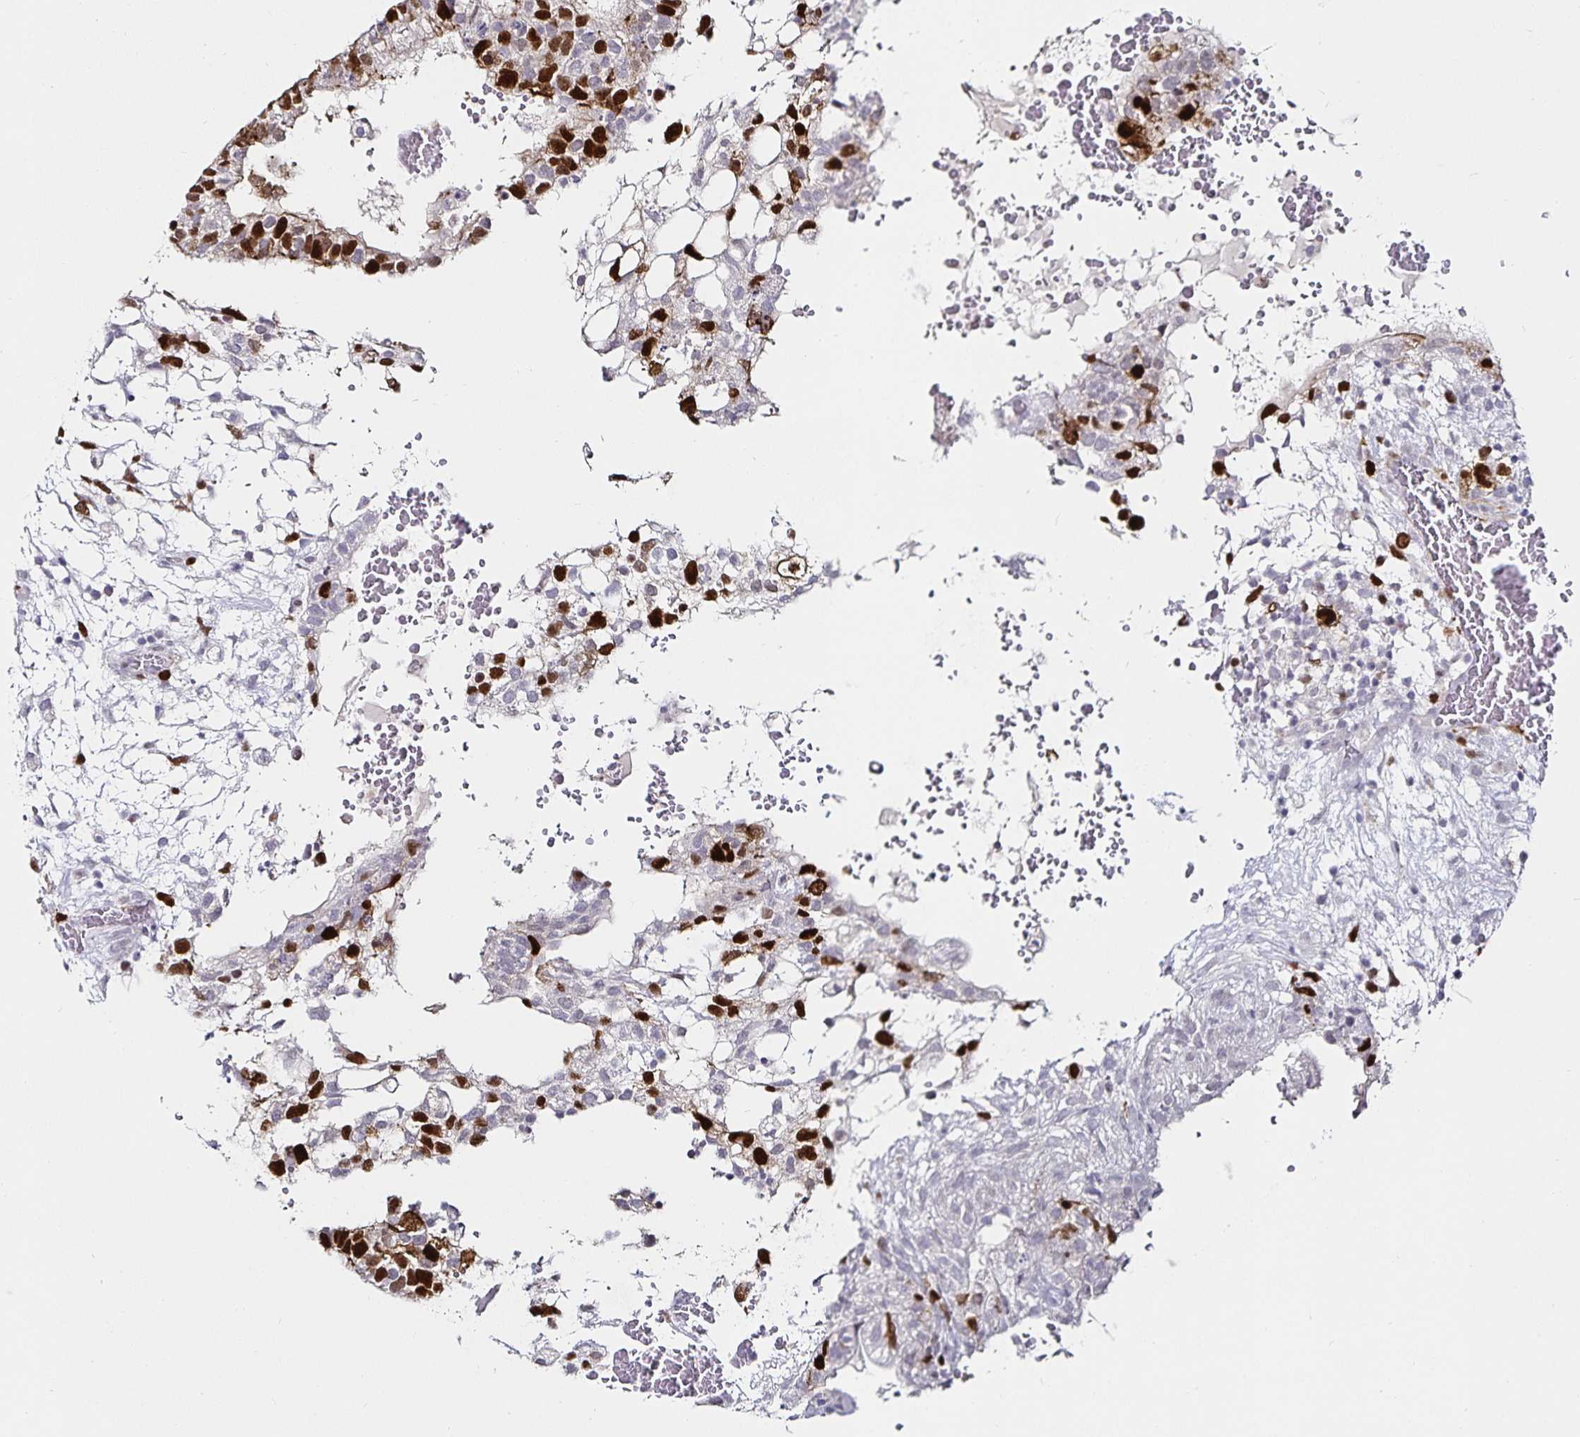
{"staining": {"intensity": "strong", "quantity": "25%-75%", "location": "nuclear"}, "tissue": "testis cancer", "cell_type": "Tumor cells", "image_type": "cancer", "snomed": [{"axis": "morphology", "description": "Carcinoma, Embryonal, NOS"}, {"axis": "topography", "description": "Testis"}], "caption": "Testis cancer stained with a protein marker demonstrates strong staining in tumor cells.", "gene": "ANLN", "patient": {"sex": "male", "age": 32}}